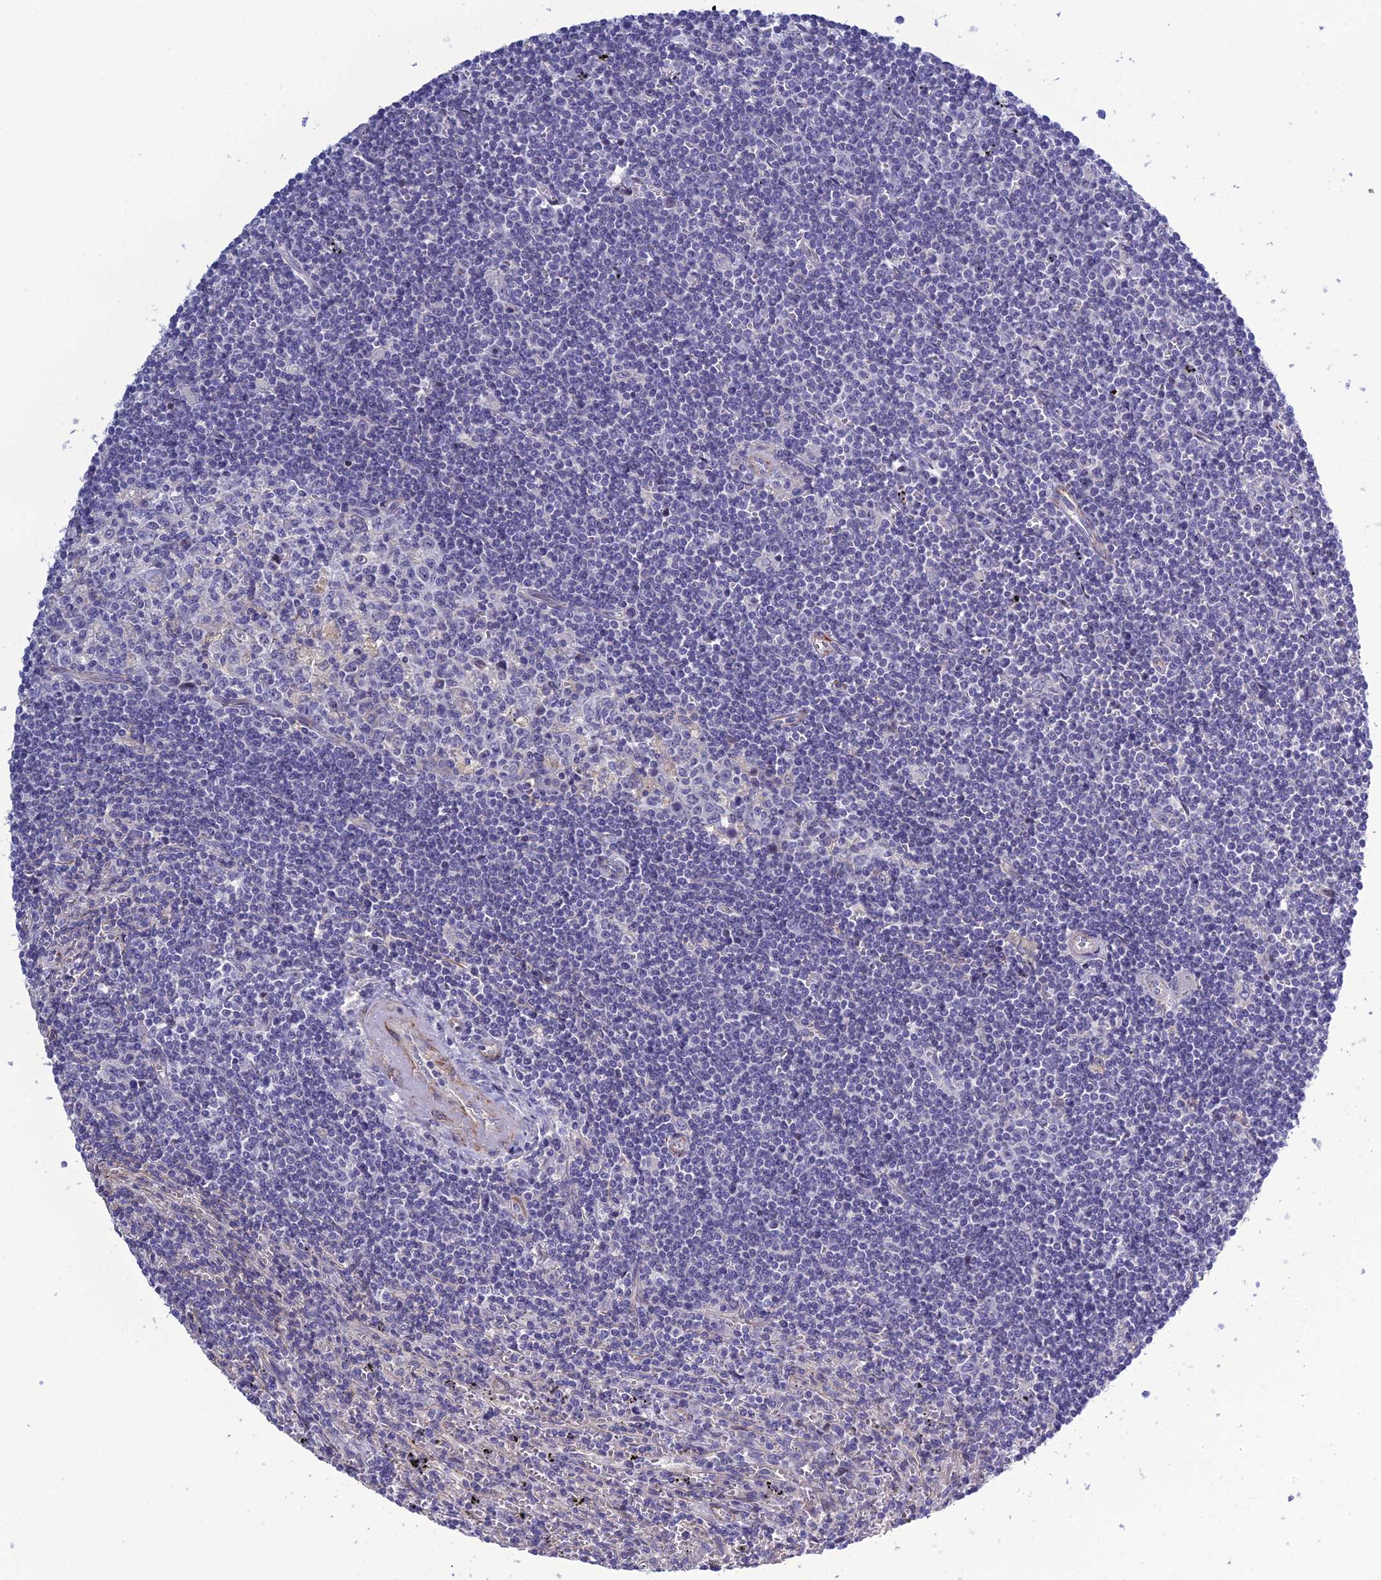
{"staining": {"intensity": "negative", "quantity": "none", "location": "none"}, "tissue": "lymphoma", "cell_type": "Tumor cells", "image_type": "cancer", "snomed": [{"axis": "morphology", "description": "Malignant lymphoma, non-Hodgkin's type, Low grade"}, {"axis": "topography", "description": "Spleen"}], "caption": "This is a image of IHC staining of malignant lymphoma, non-Hodgkin's type (low-grade), which shows no expression in tumor cells.", "gene": "LZTS2", "patient": {"sex": "male", "age": 76}}